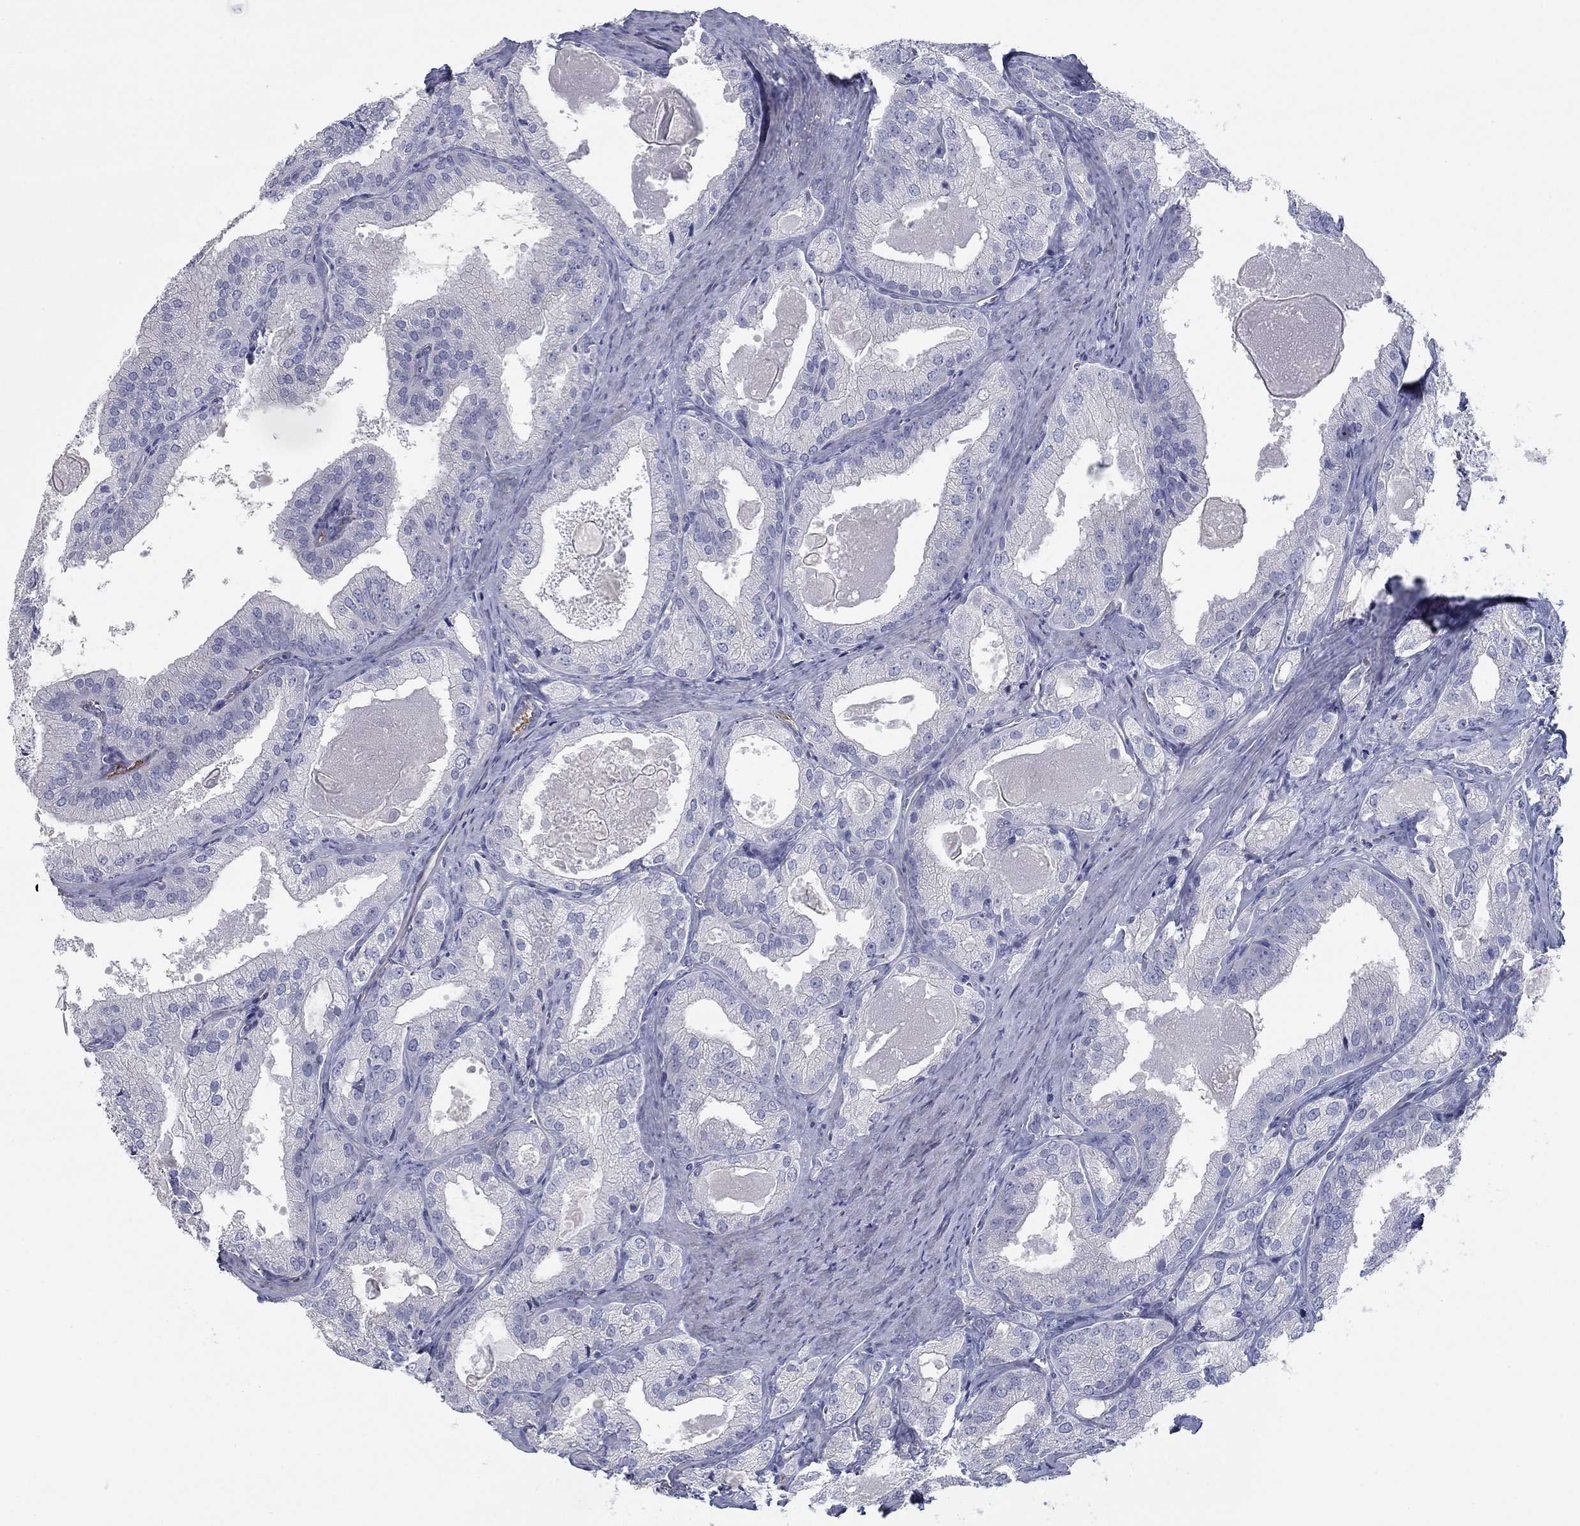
{"staining": {"intensity": "negative", "quantity": "none", "location": "none"}, "tissue": "prostate cancer", "cell_type": "Tumor cells", "image_type": "cancer", "snomed": [{"axis": "morphology", "description": "Adenocarcinoma, NOS"}, {"axis": "morphology", "description": "Adenocarcinoma, High grade"}, {"axis": "topography", "description": "Prostate"}], "caption": "Tumor cells are negative for brown protein staining in adenocarcinoma (prostate). (Immunohistochemistry, brightfield microscopy, high magnification).", "gene": "APOC3", "patient": {"sex": "male", "age": 70}}